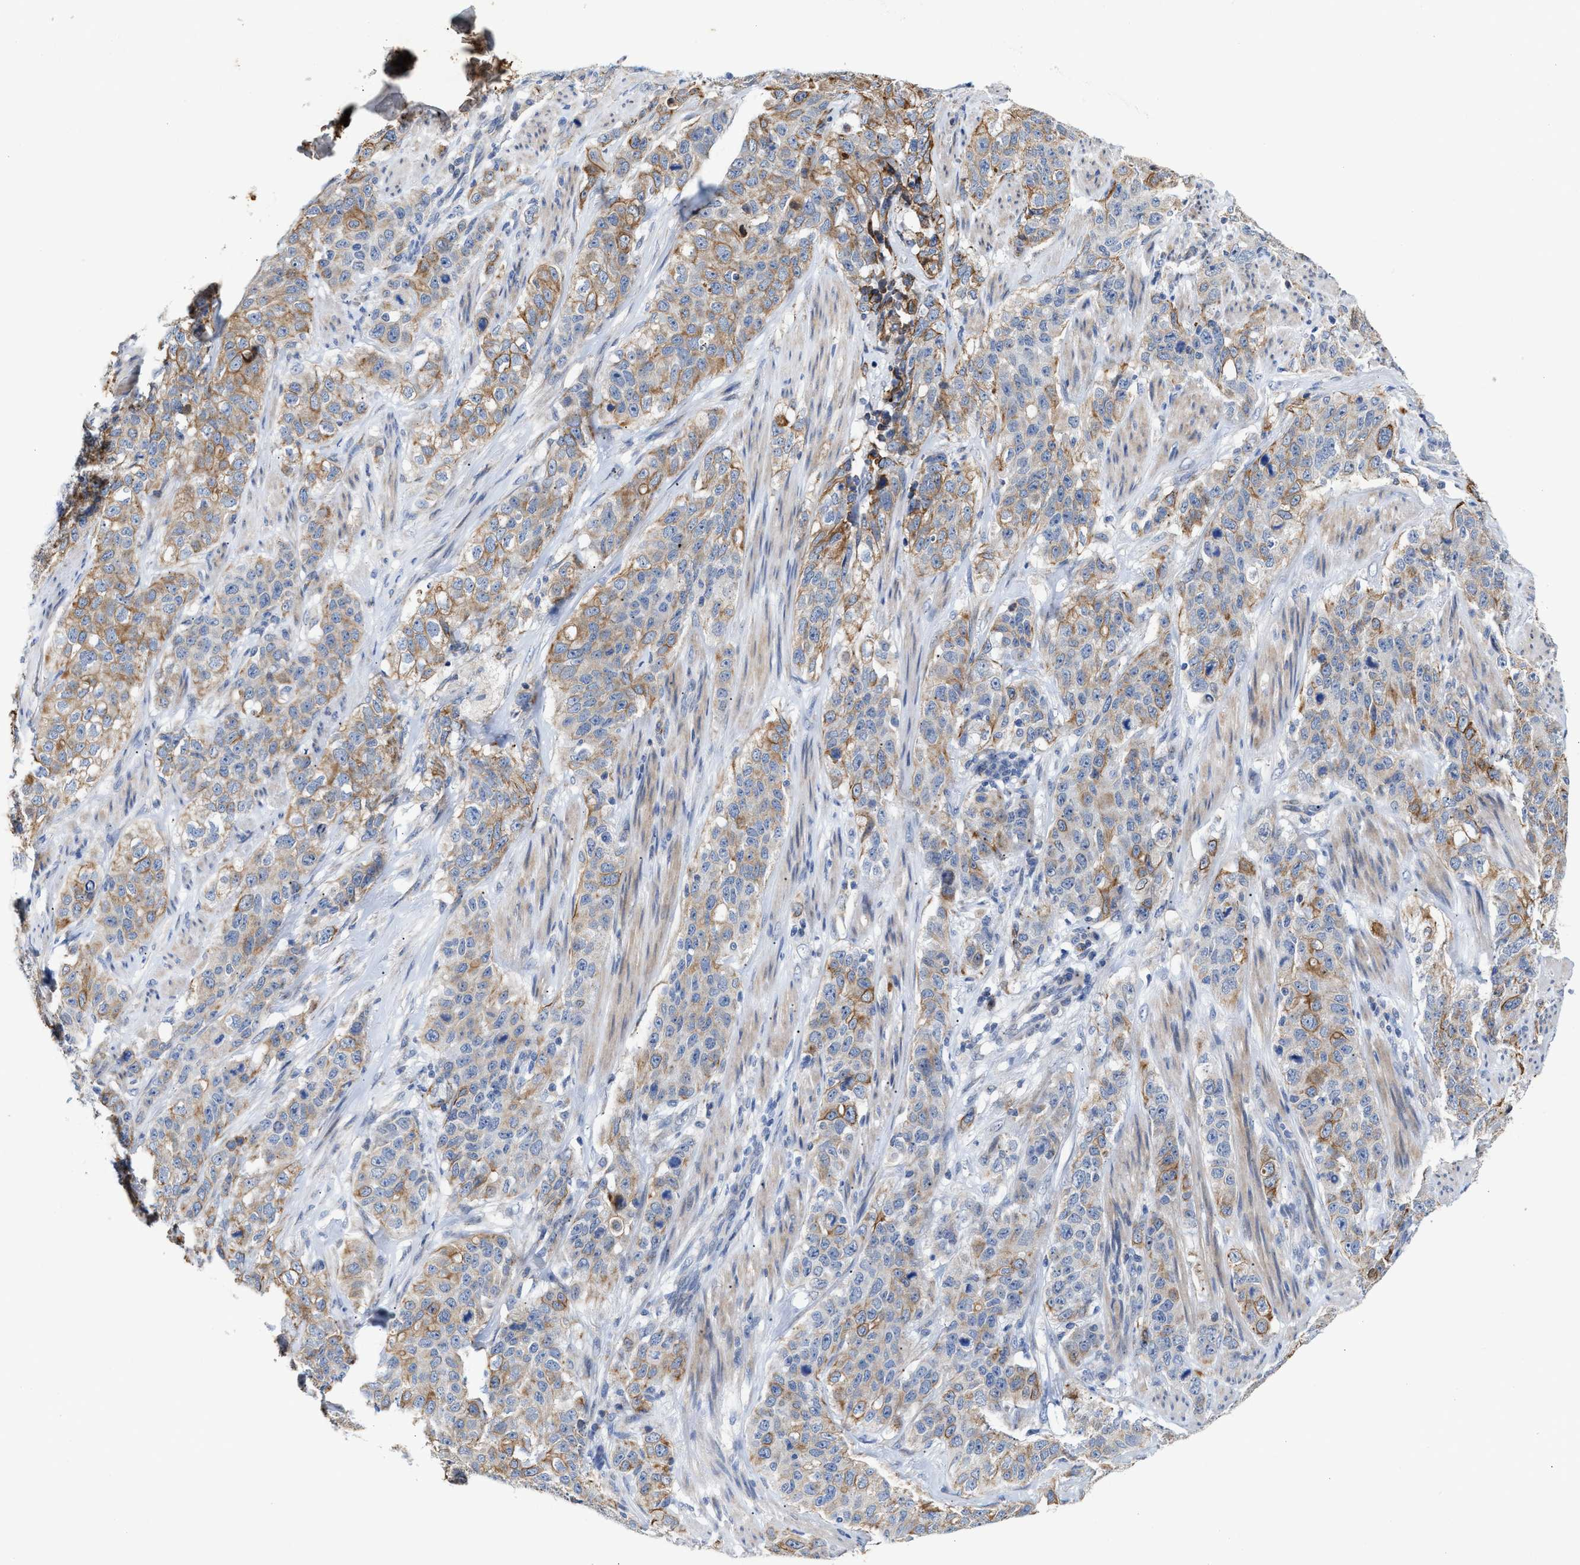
{"staining": {"intensity": "weak", "quantity": "25%-75%", "location": "cytoplasmic/membranous"}, "tissue": "stomach cancer", "cell_type": "Tumor cells", "image_type": "cancer", "snomed": [{"axis": "morphology", "description": "Adenocarcinoma, NOS"}, {"axis": "topography", "description": "Stomach"}], "caption": "Immunohistochemical staining of human stomach cancer (adenocarcinoma) exhibits low levels of weak cytoplasmic/membranous positivity in approximately 25%-75% of tumor cells.", "gene": "JAG1", "patient": {"sex": "male", "age": 48}}